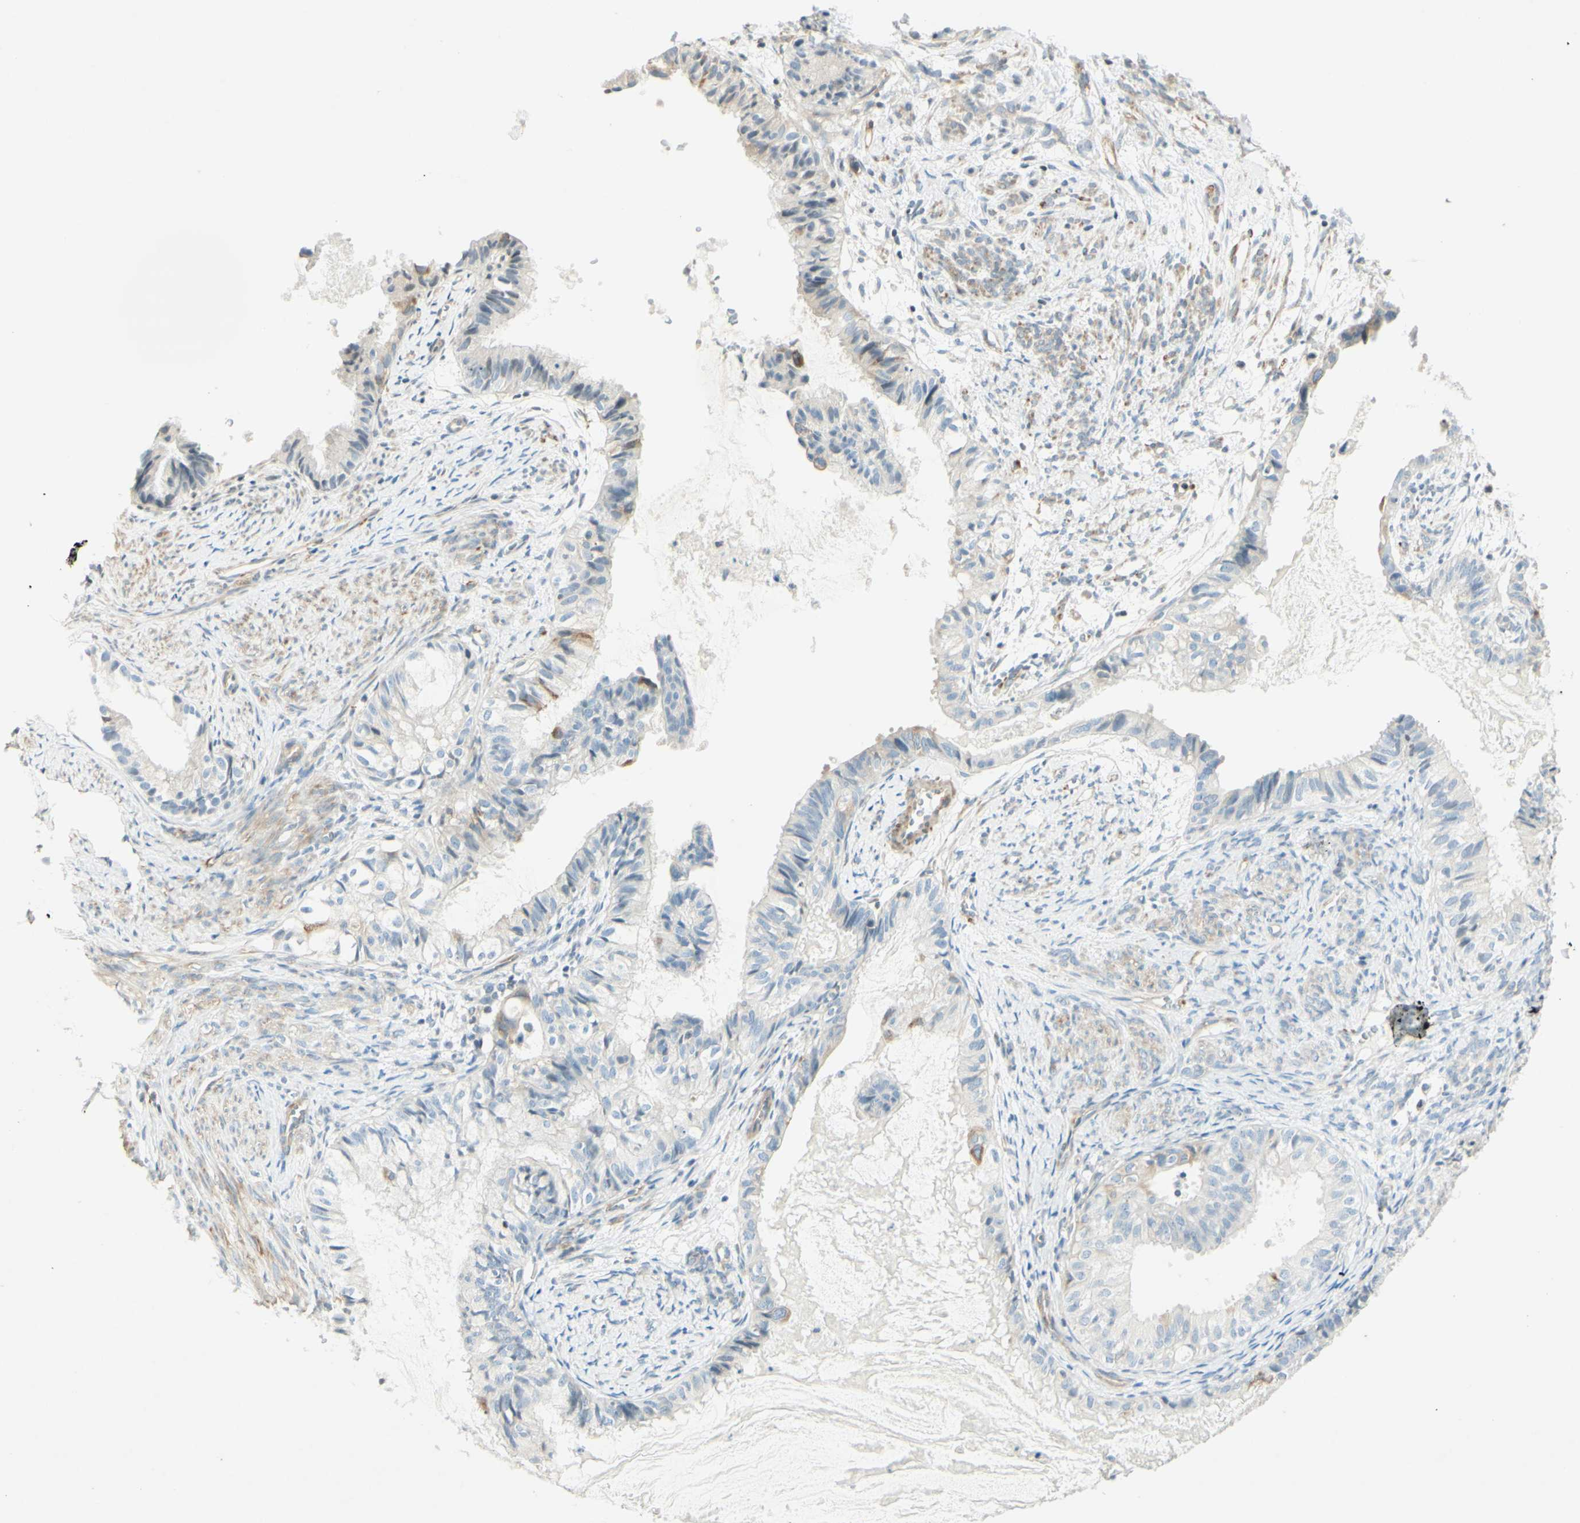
{"staining": {"intensity": "weak", "quantity": "<25%", "location": "cytoplasmic/membranous"}, "tissue": "cervical cancer", "cell_type": "Tumor cells", "image_type": "cancer", "snomed": [{"axis": "morphology", "description": "Normal tissue, NOS"}, {"axis": "morphology", "description": "Adenocarcinoma, NOS"}, {"axis": "topography", "description": "Cervix"}, {"axis": "topography", "description": "Endometrium"}], "caption": "DAB (3,3'-diaminobenzidine) immunohistochemical staining of human cervical adenocarcinoma exhibits no significant positivity in tumor cells.", "gene": "MAP1B", "patient": {"sex": "female", "age": 86}}